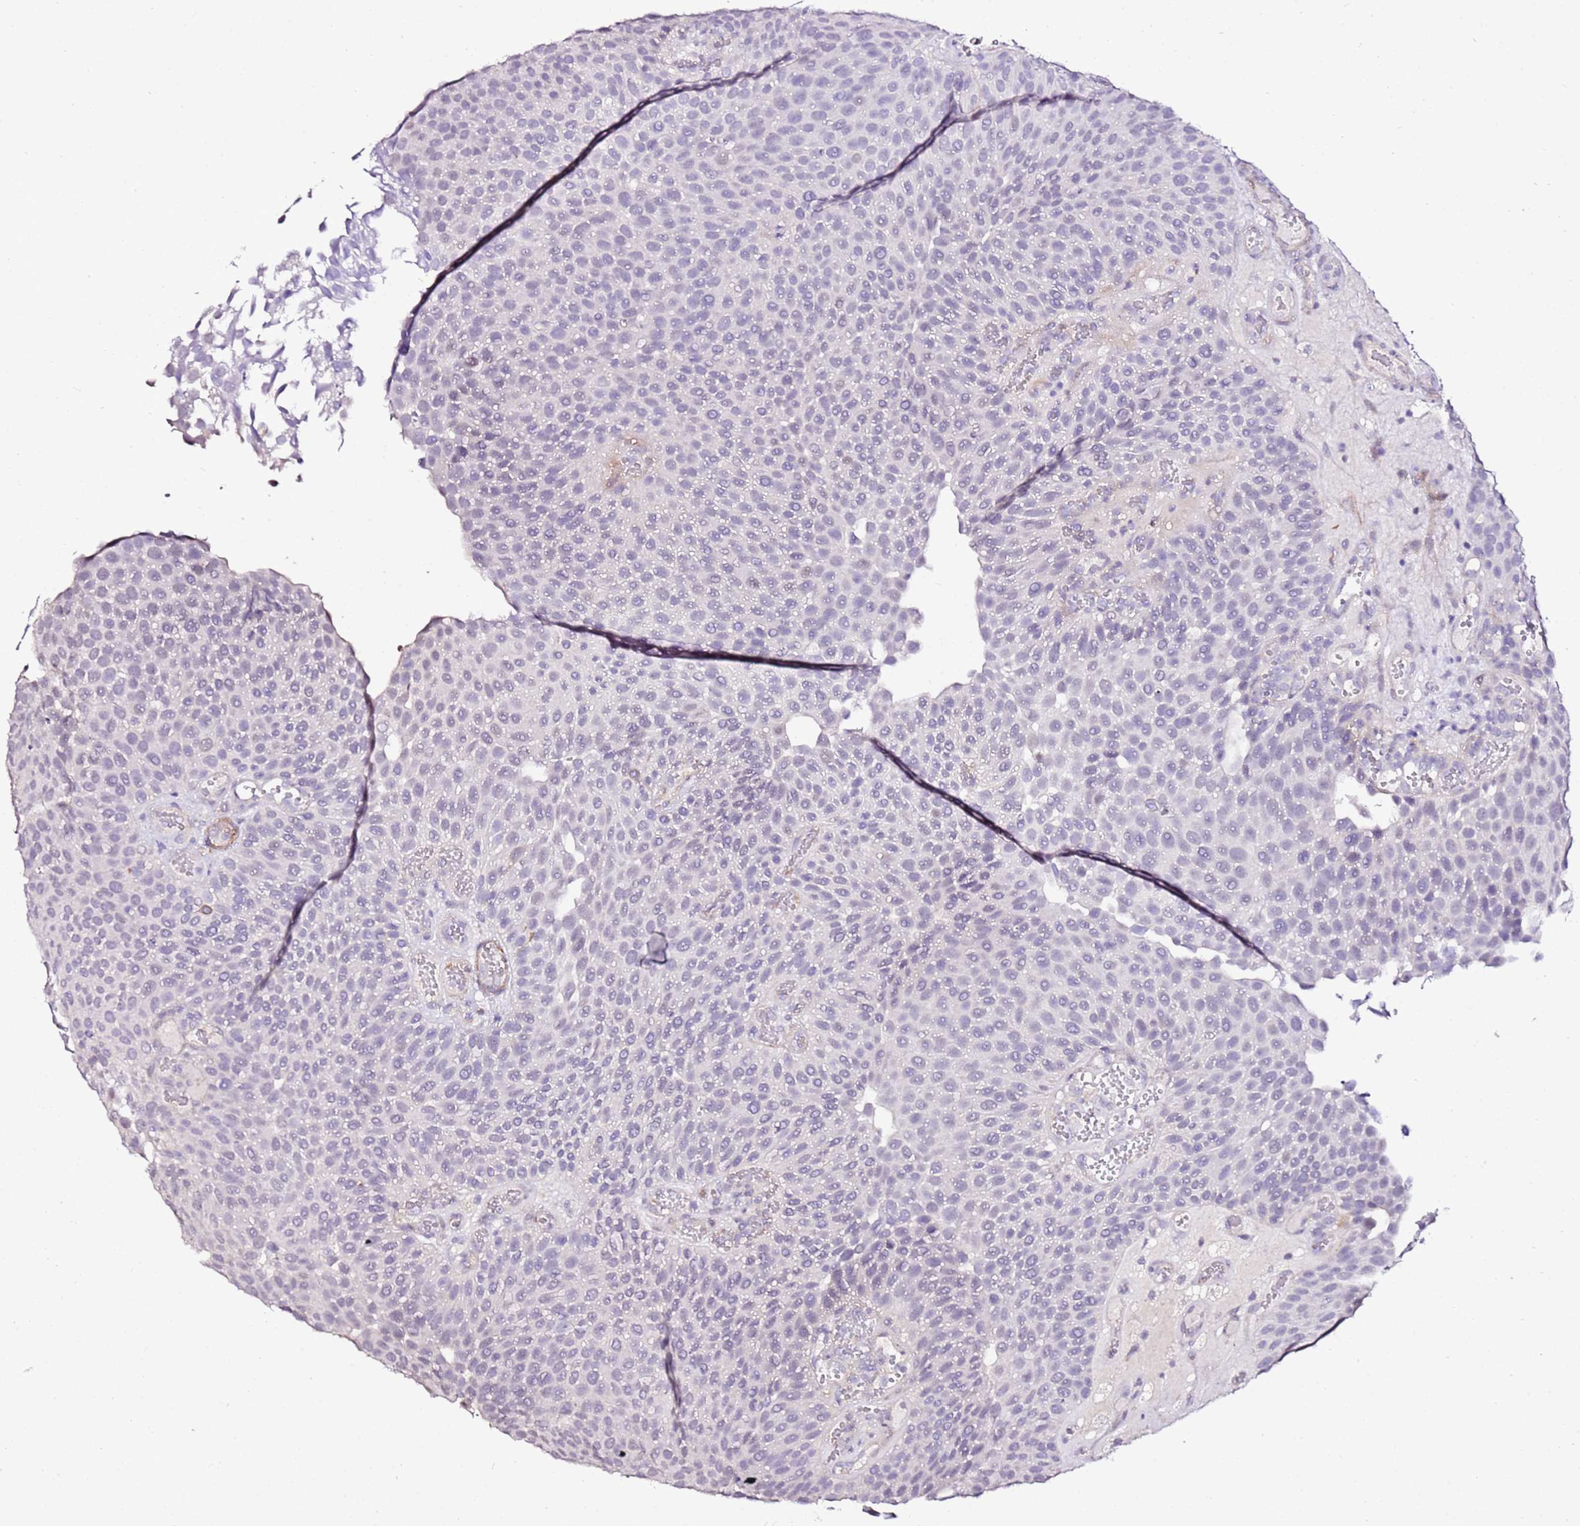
{"staining": {"intensity": "negative", "quantity": "none", "location": "none"}, "tissue": "urothelial cancer", "cell_type": "Tumor cells", "image_type": "cancer", "snomed": [{"axis": "morphology", "description": "Urothelial carcinoma, Low grade"}, {"axis": "topography", "description": "Urinary bladder"}], "caption": "IHC micrograph of low-grade urothelial carcinoma stained for a protein (brown), which displays no positivity in tumor cells.", "gene": "ART5", "patient": {"sex": "male", "age": 89}}